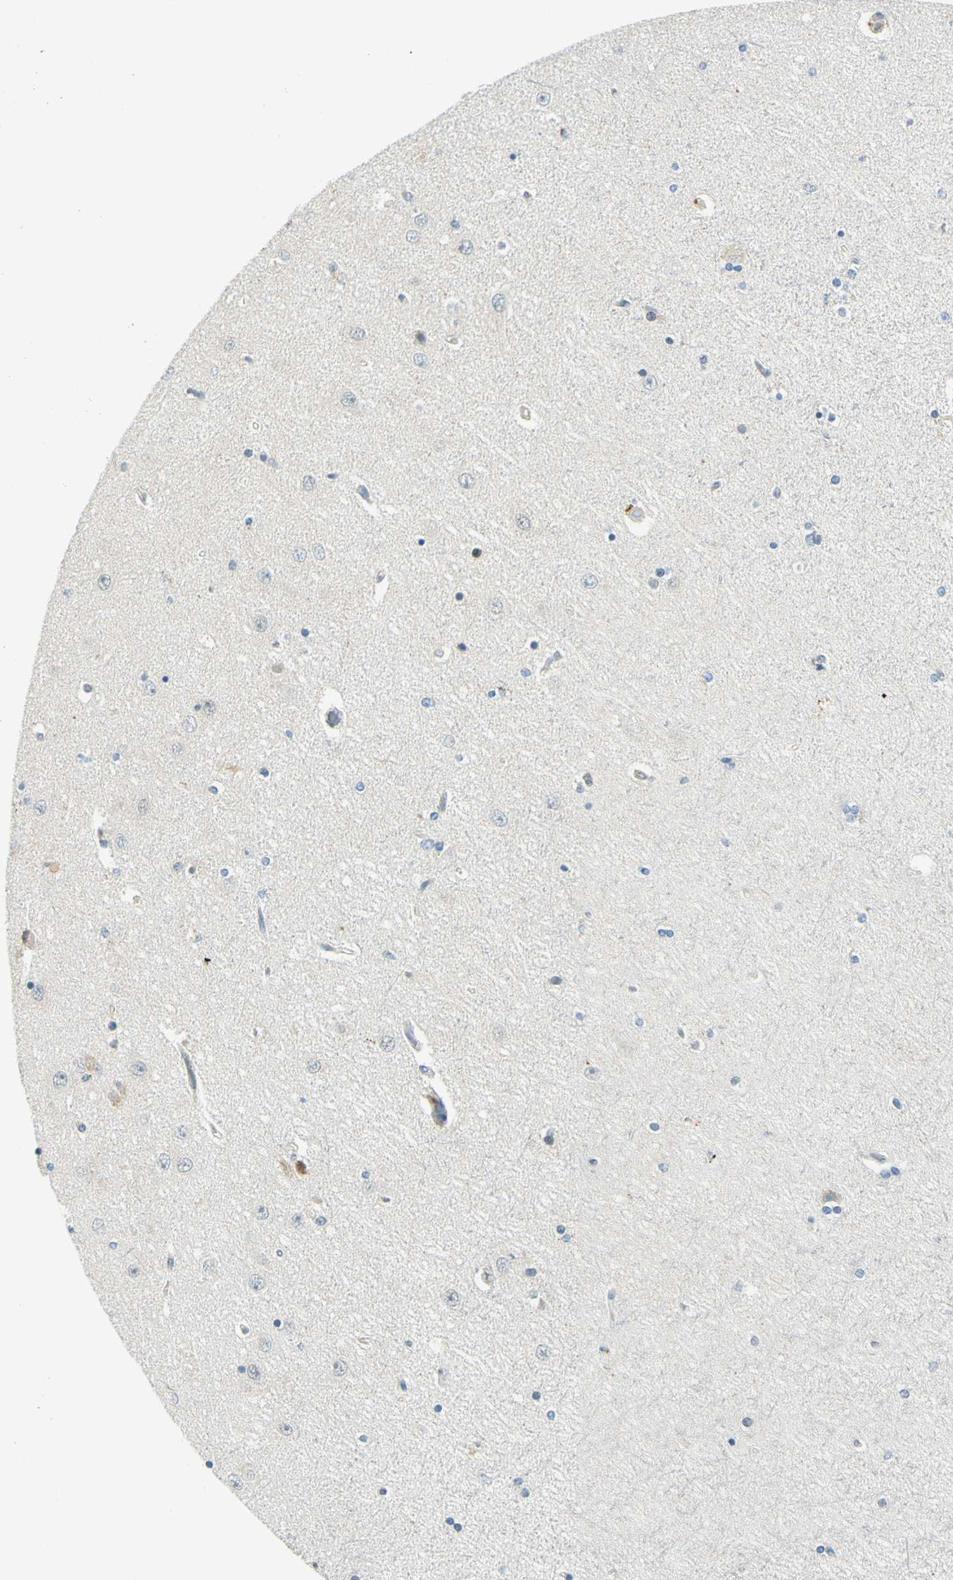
{"staining": {"intensity": "weak", "quantity": "<25%", "location": "cytoplasmic/membranous"}, "tissue": "hippocampus", "cell_type": "Glial cells", "image_type": "normal", "snomed": [{"axis": "morphology", "description": "Normal tissue, NOS"}, {"axis": "topography", "description": "Hippocampus"}], "caption": "This is an immunohistochemistry micrograph of normal human hippocampus. There is no positivity in glial cells.", "gene": "LAMA3", "patient": {"sex": "female", "age": 54}}